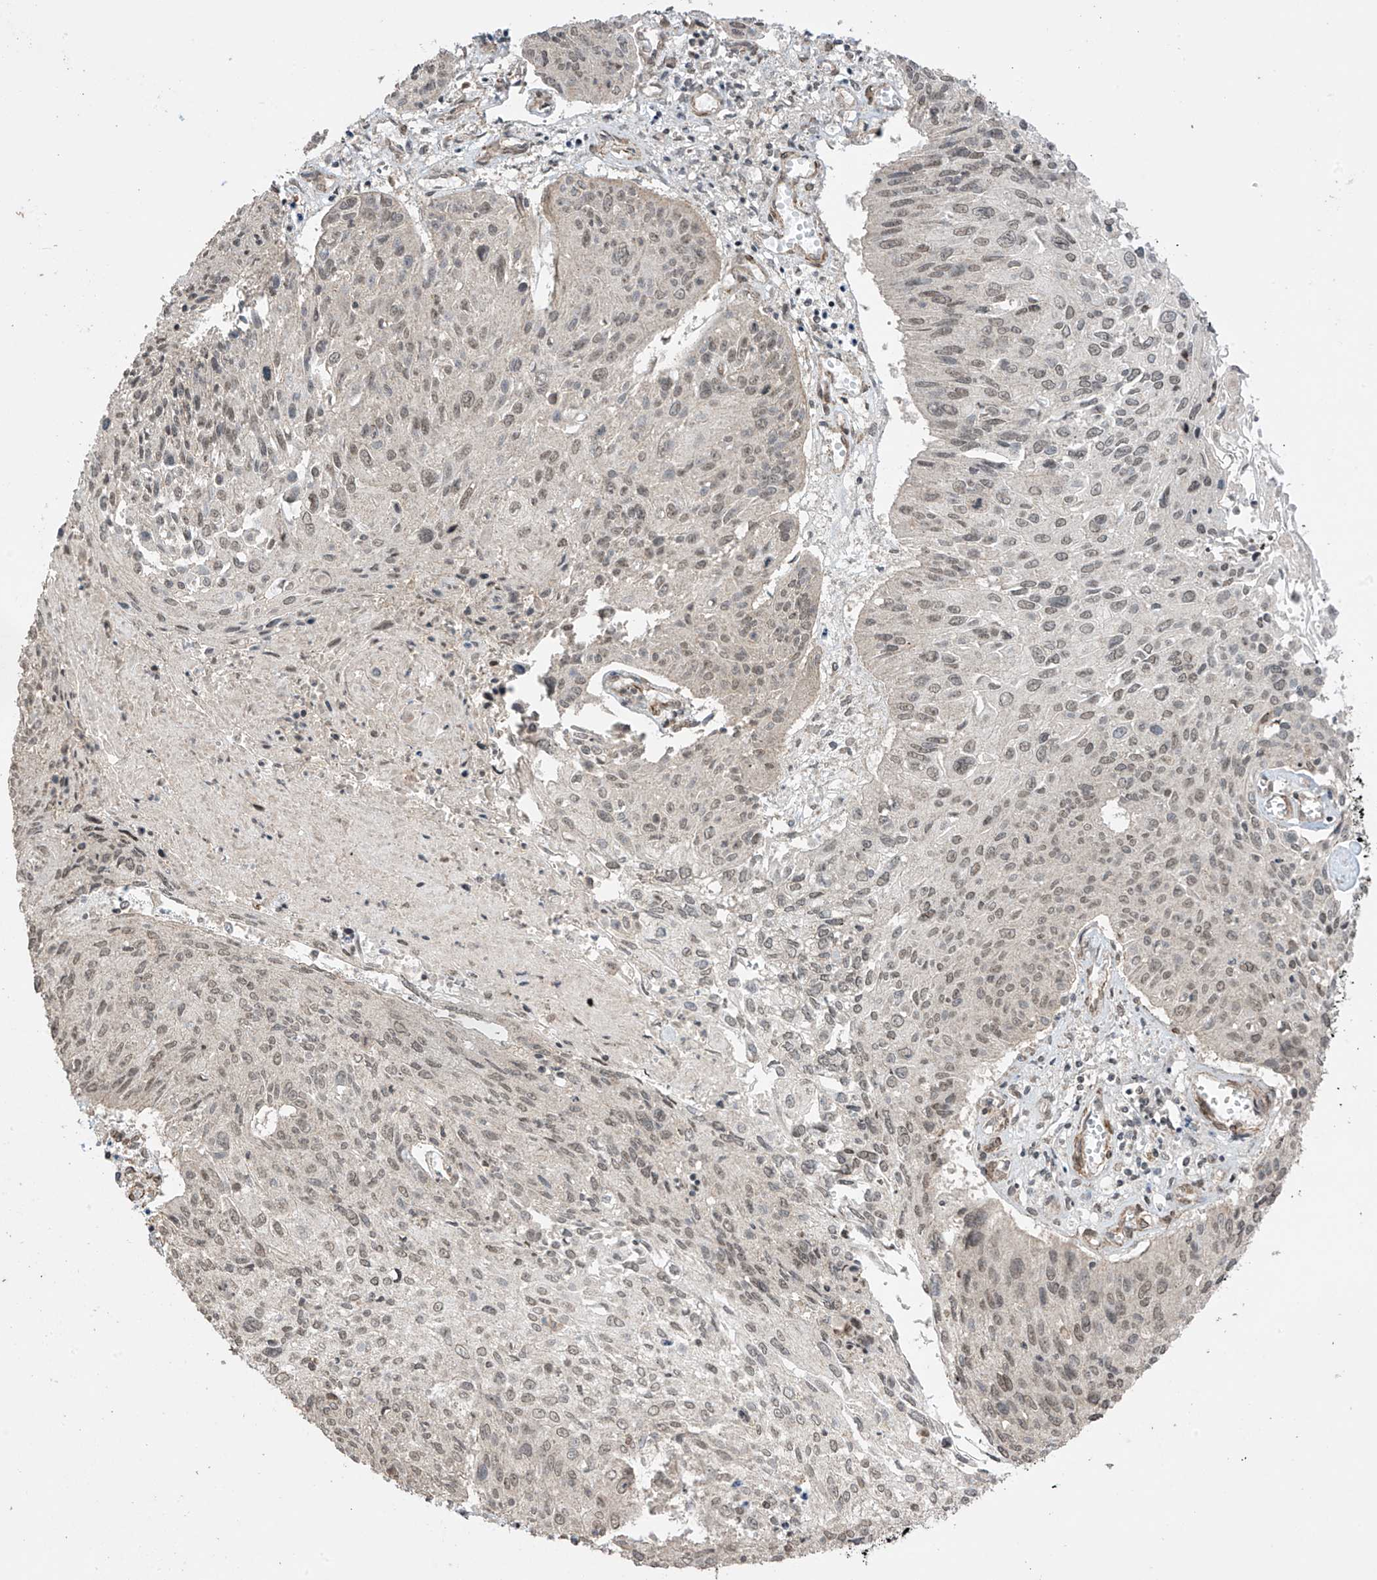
{"staining": {"intensity": "weak", "quantity": "25%-75%", "location": "nuclear"}, "tissue": "cervical cancer", "cell_type": "Tumor cells", "image_type": "cancer", "snomed": [{"axis": "morphology", "description": "Squamous cell carcinoma, NOS"}, {"axis": "topography", "description": "Cervix"}], "caption": "Immunohistochemistry (IHC) micrograph of human cervical squamous cell carcinoma stained for a protein (brown), which shows low levels of weak nuclear staining in approximately 25%-75% of tumor cells.", "gene": "TTLL5", "patient": {"sex": "female", "age": 51}}